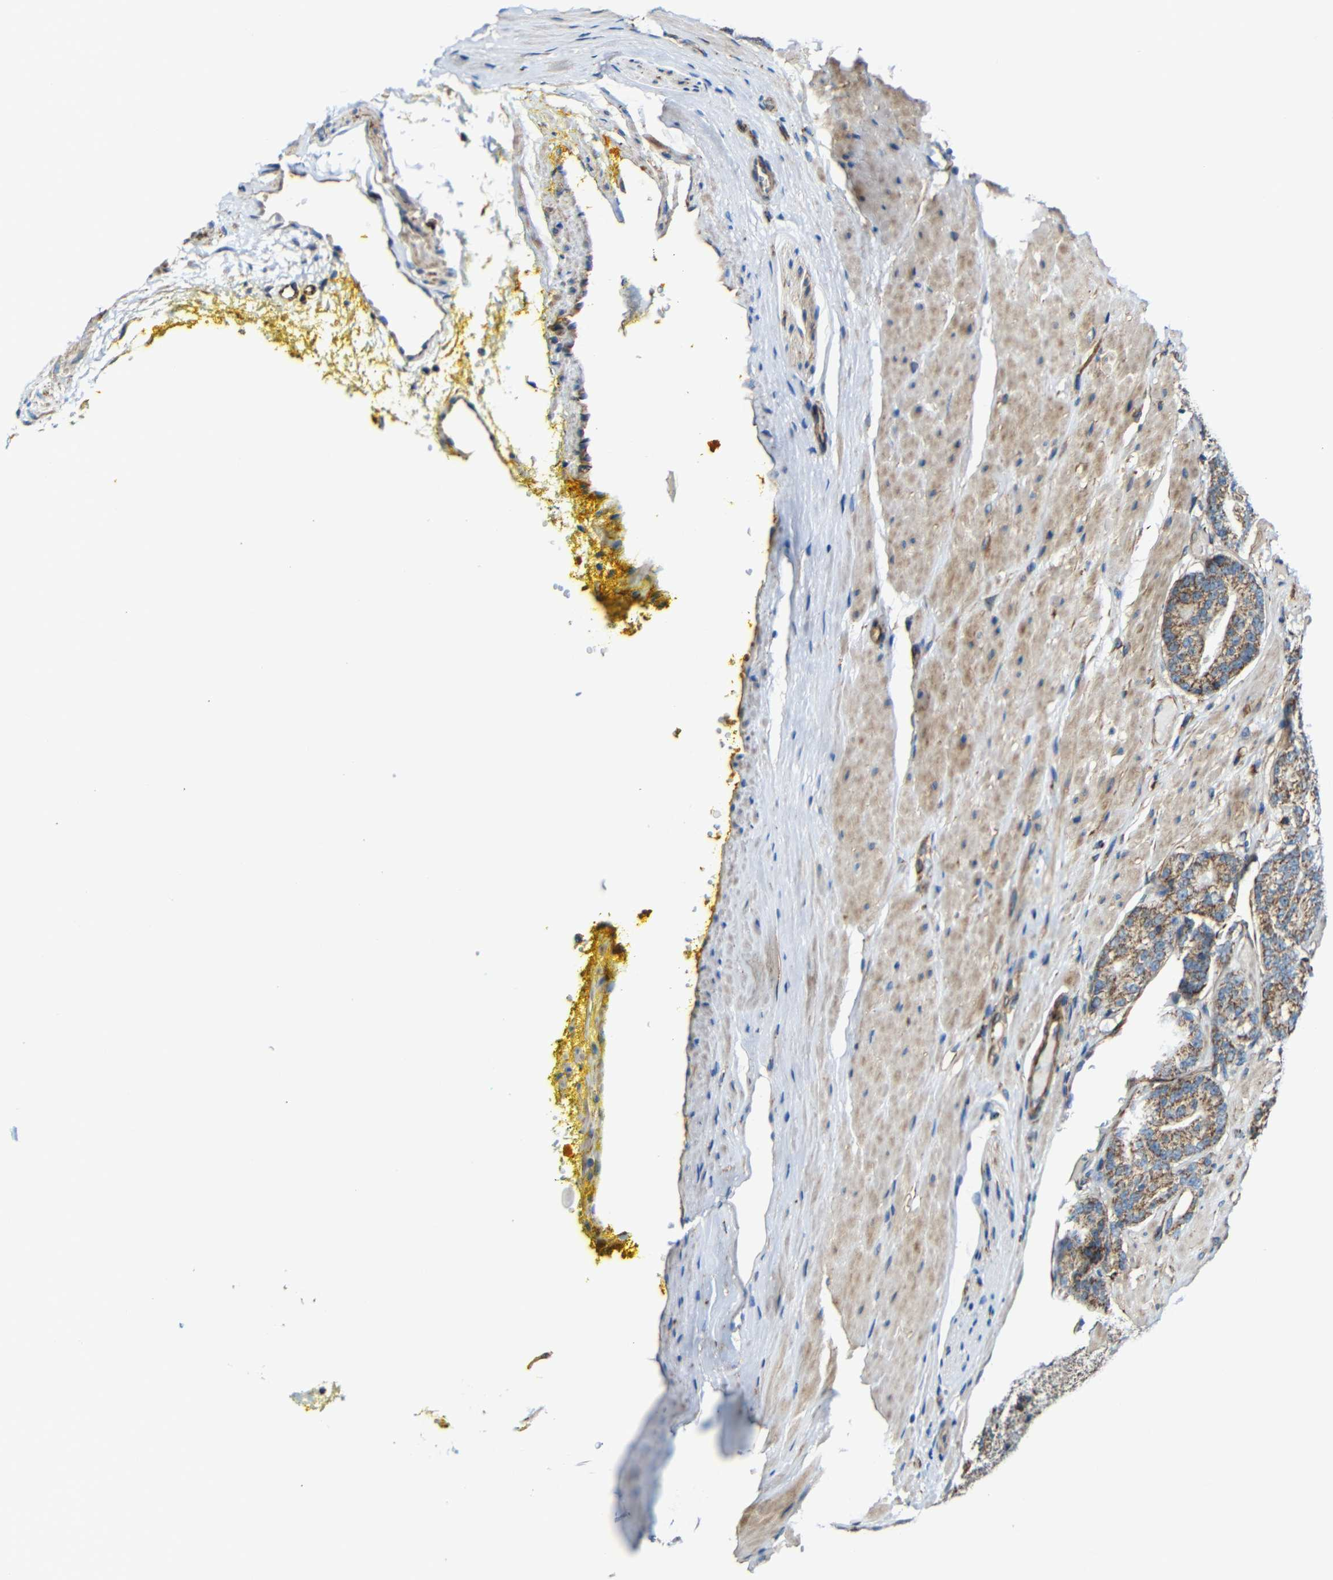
{"staining": {"intensity": "moderate", "quantity": ">75%", "location": "cytoplasmic/membranous"}, "tissue": "prostate cancer", "cell_type": "Tumor cells", "image_type": "cancer", "snomed": [{"axis": "morphology", "description": "Adenocarcinoma, High grade"}, {"axis": "topography", "description": "Prostate"}], "caption": "Immunohistochemistry of human prostate cancer displays medium levels of moderate cytoplasmic/membranous staining in approximately >75% of tumor cells.", "gene": "IGSF10", "patient": {"sex": "male", "age": 61}}